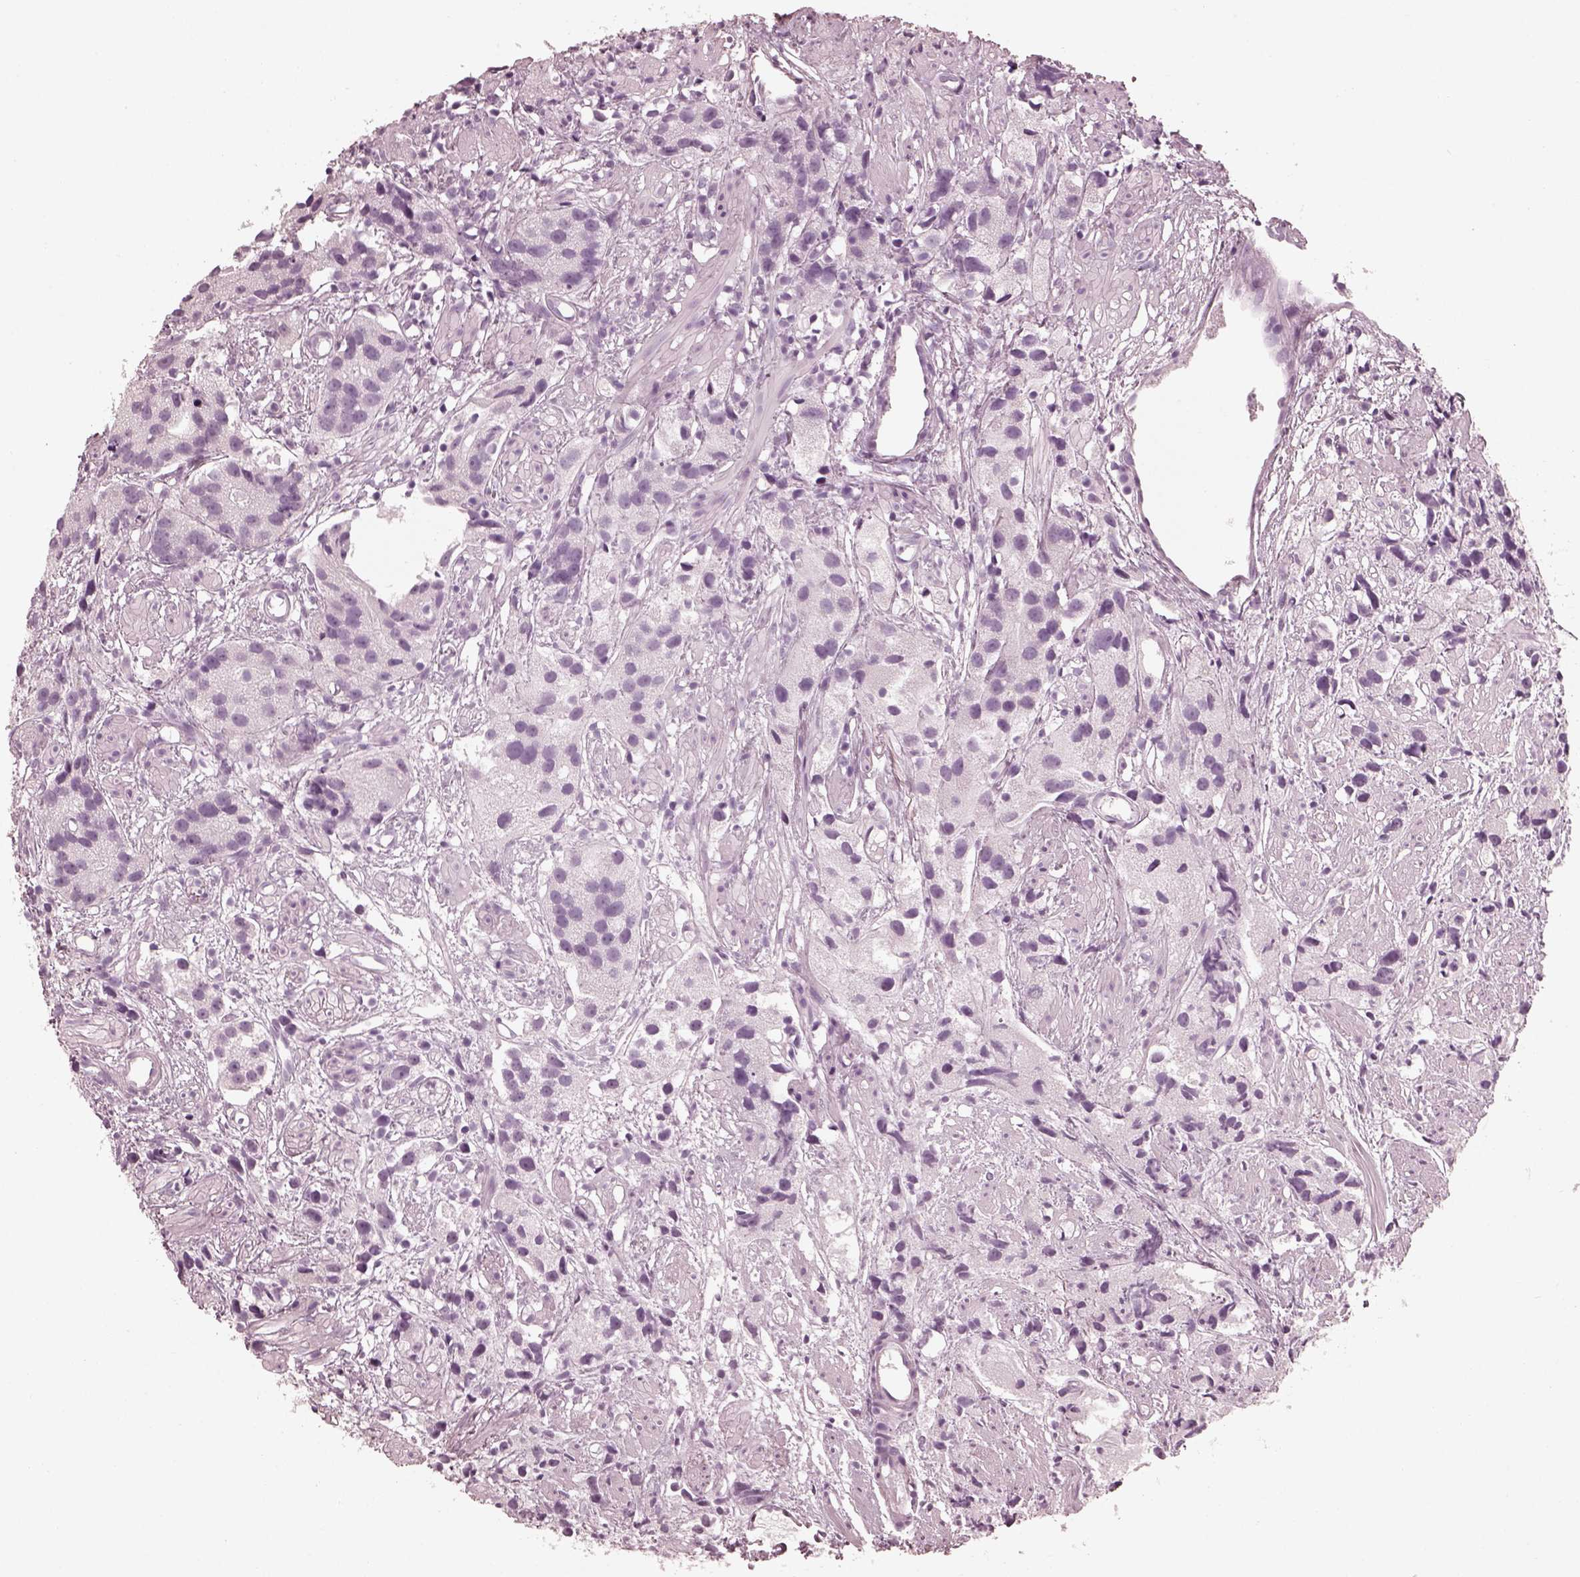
{"staining": {"intensity": "negative", "quantity": "none", "location": "none"}, "tissue": "prostate cancer", "cell_type": "Tumor cells", "image_type": "cancer", "snomed": [{"axis": "morphology", "description": "Adenocarcinoma, High grade"}, {"axis": "topography", "description": "Prostate"}], "caption": "The immunohistochemistry image has no significant positivity in tumor cells of prostate cancer tissue. (IHC, brightfield microscopy, high magnification).", "gene": "FABP9", "patient": {"sex": "male", "age": 68}}